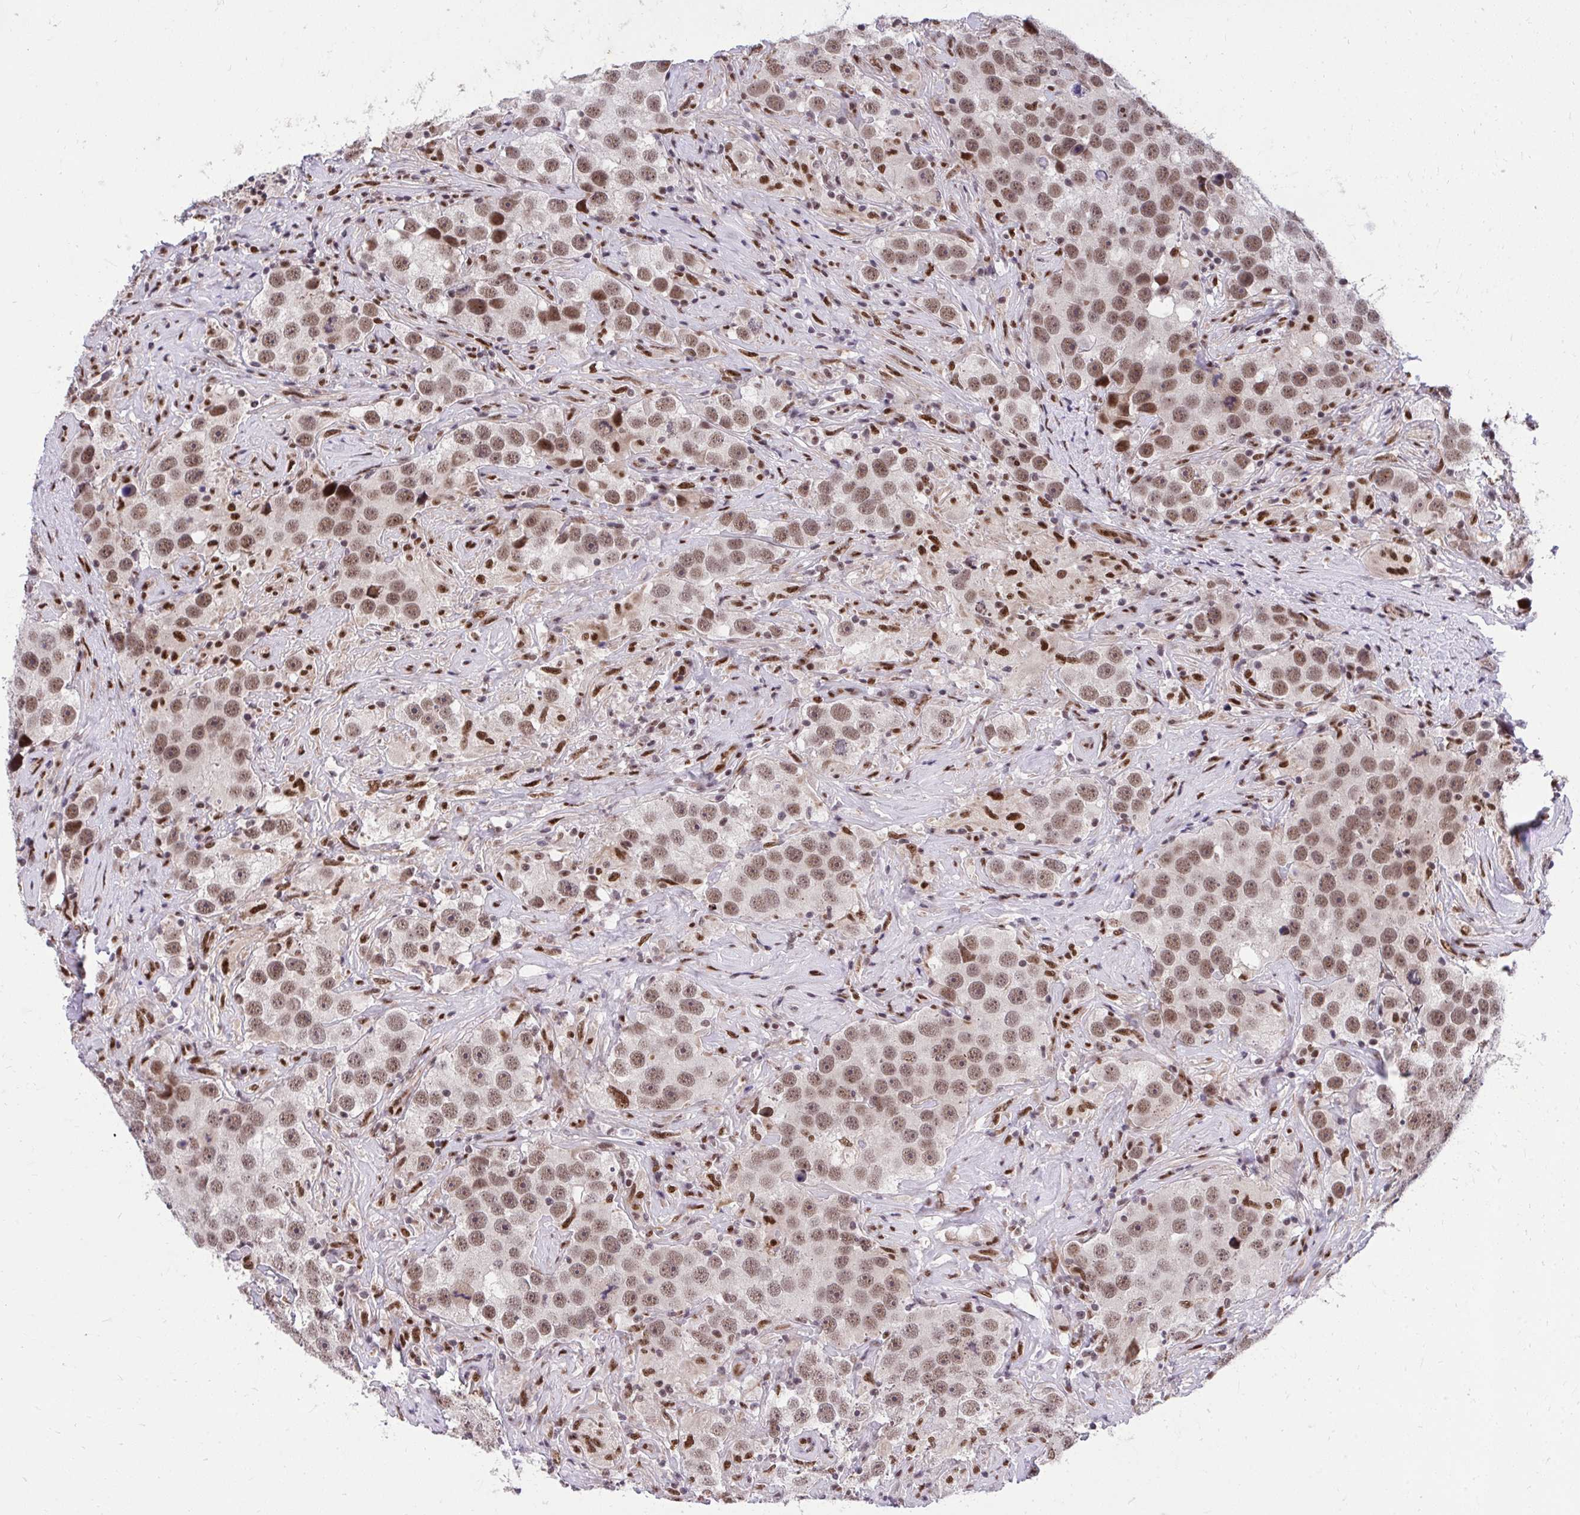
{"staining": {"intensity": "moderate", "quantity": ">75%", "location": "nuclear"}, "tissue": "testis cancer", "cell_type": "Tumor cells", "image_type": "cancer", "snomed": [{"axis": "morphology", "description": "Seminoma, NOS"}, {"axis": "topography", "description": "Testis"}], "caption": "A micrograph of testis cancer (seminoma) stained for a protein shows moderate nuclear brown staining in tumor cells. (DAB (3,3'-diaminobenzidine) IHC, brown staining for protein, blue staining for nuclei).", "gene": "HOXA4", "patient": {"sex": "male", "age": 49}}